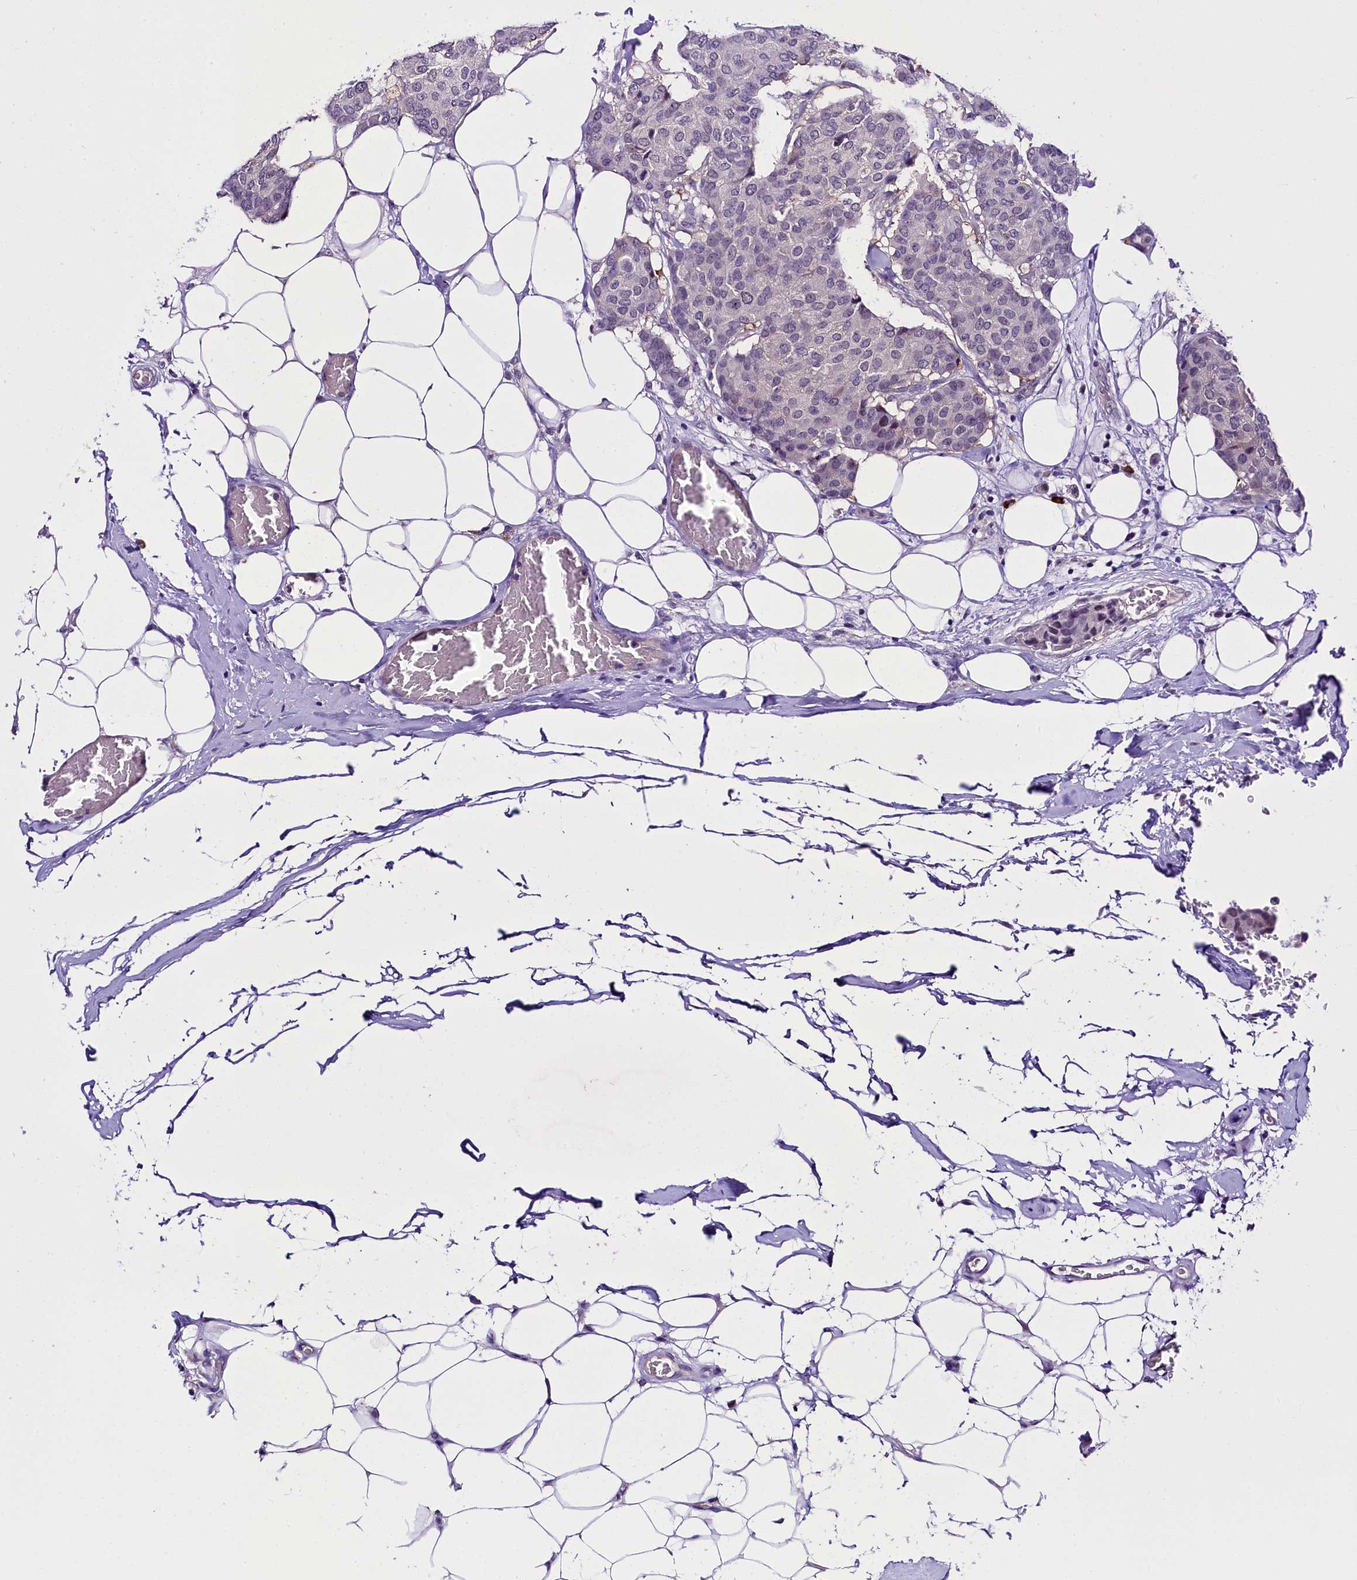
{"staining": {"intensity": "negative", "quantity": "none", "location": "none"}, "tissue": "breast cancer", "cell_type": "Tumor cells", "image_type": "cancer", "snomed": [{"axis": "morphology", "description": "Duct carcinoma"}, {"axis": "topography", "description": "Breast"}], "caption": "Immunohistochemistry of human breast cancer (invasive ductal carcinoma) reveals no expression in tumor cells. (DAB (3,3'-diaminobenzidine) immunohistochemistry (IHC) with hematoxylin counter stain).", "gene": "IQCN", "patient": {"sex": "female", "age": 75}}